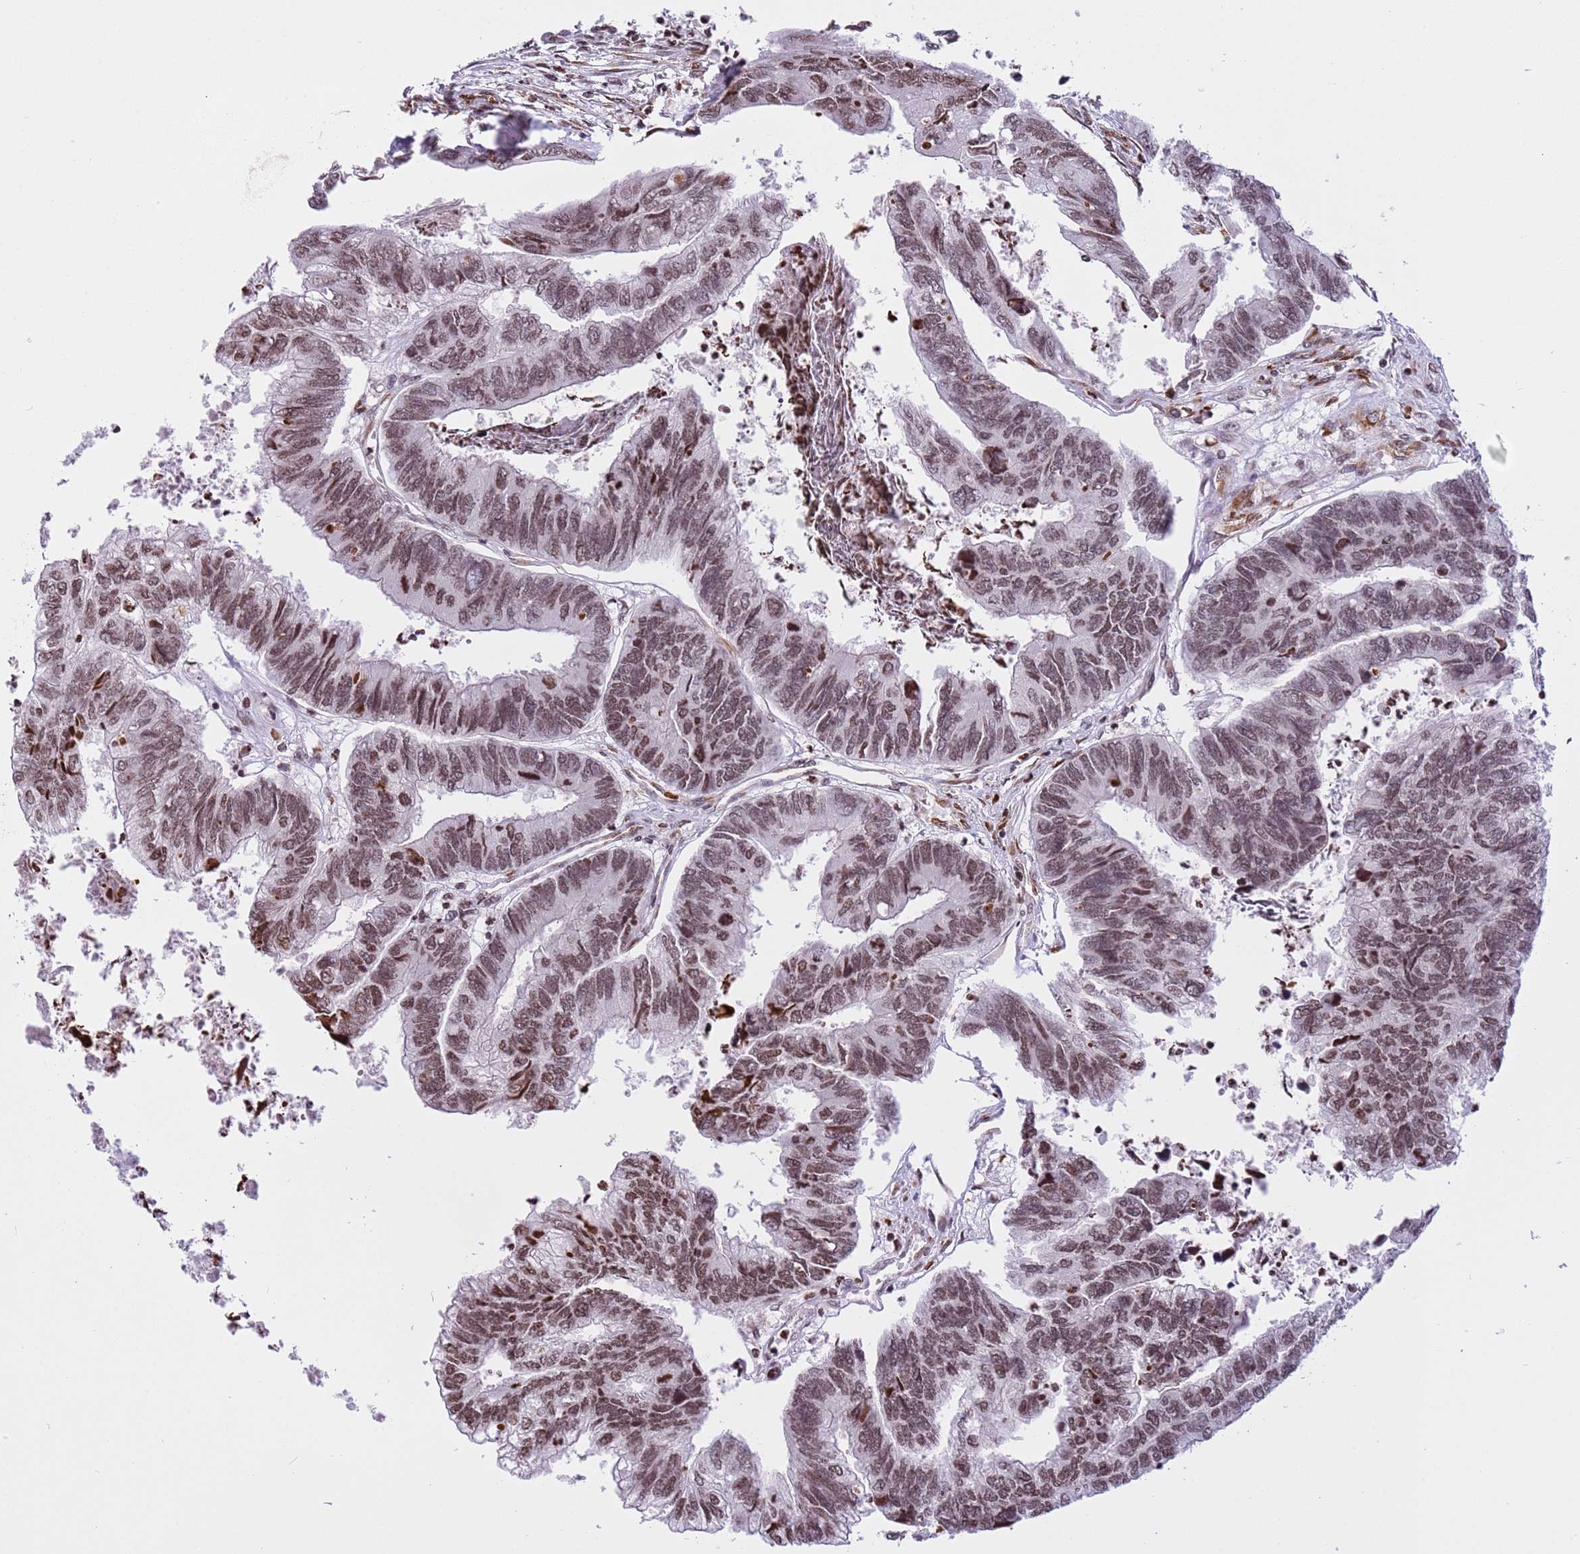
{"staining": {"intensity": "moderate", "quantity": ">75%", "location": "nuclear"}, "tissue": "colorectal cancer", "cell_type": "Tumor cells", "image_type": "cancer", "snomed": [{"axis": "morphology", "description": "Adenocarcinoma, NOS"}, {"axis": "topography", "description": "Colon"}], "caption": "Colorectal cancer (adenocarcinoma) stained with a protein marker exhibits moderate staining in tumor cells.", "gene": "NRIP1", "patient": {"sex": "female", "age": 67}}